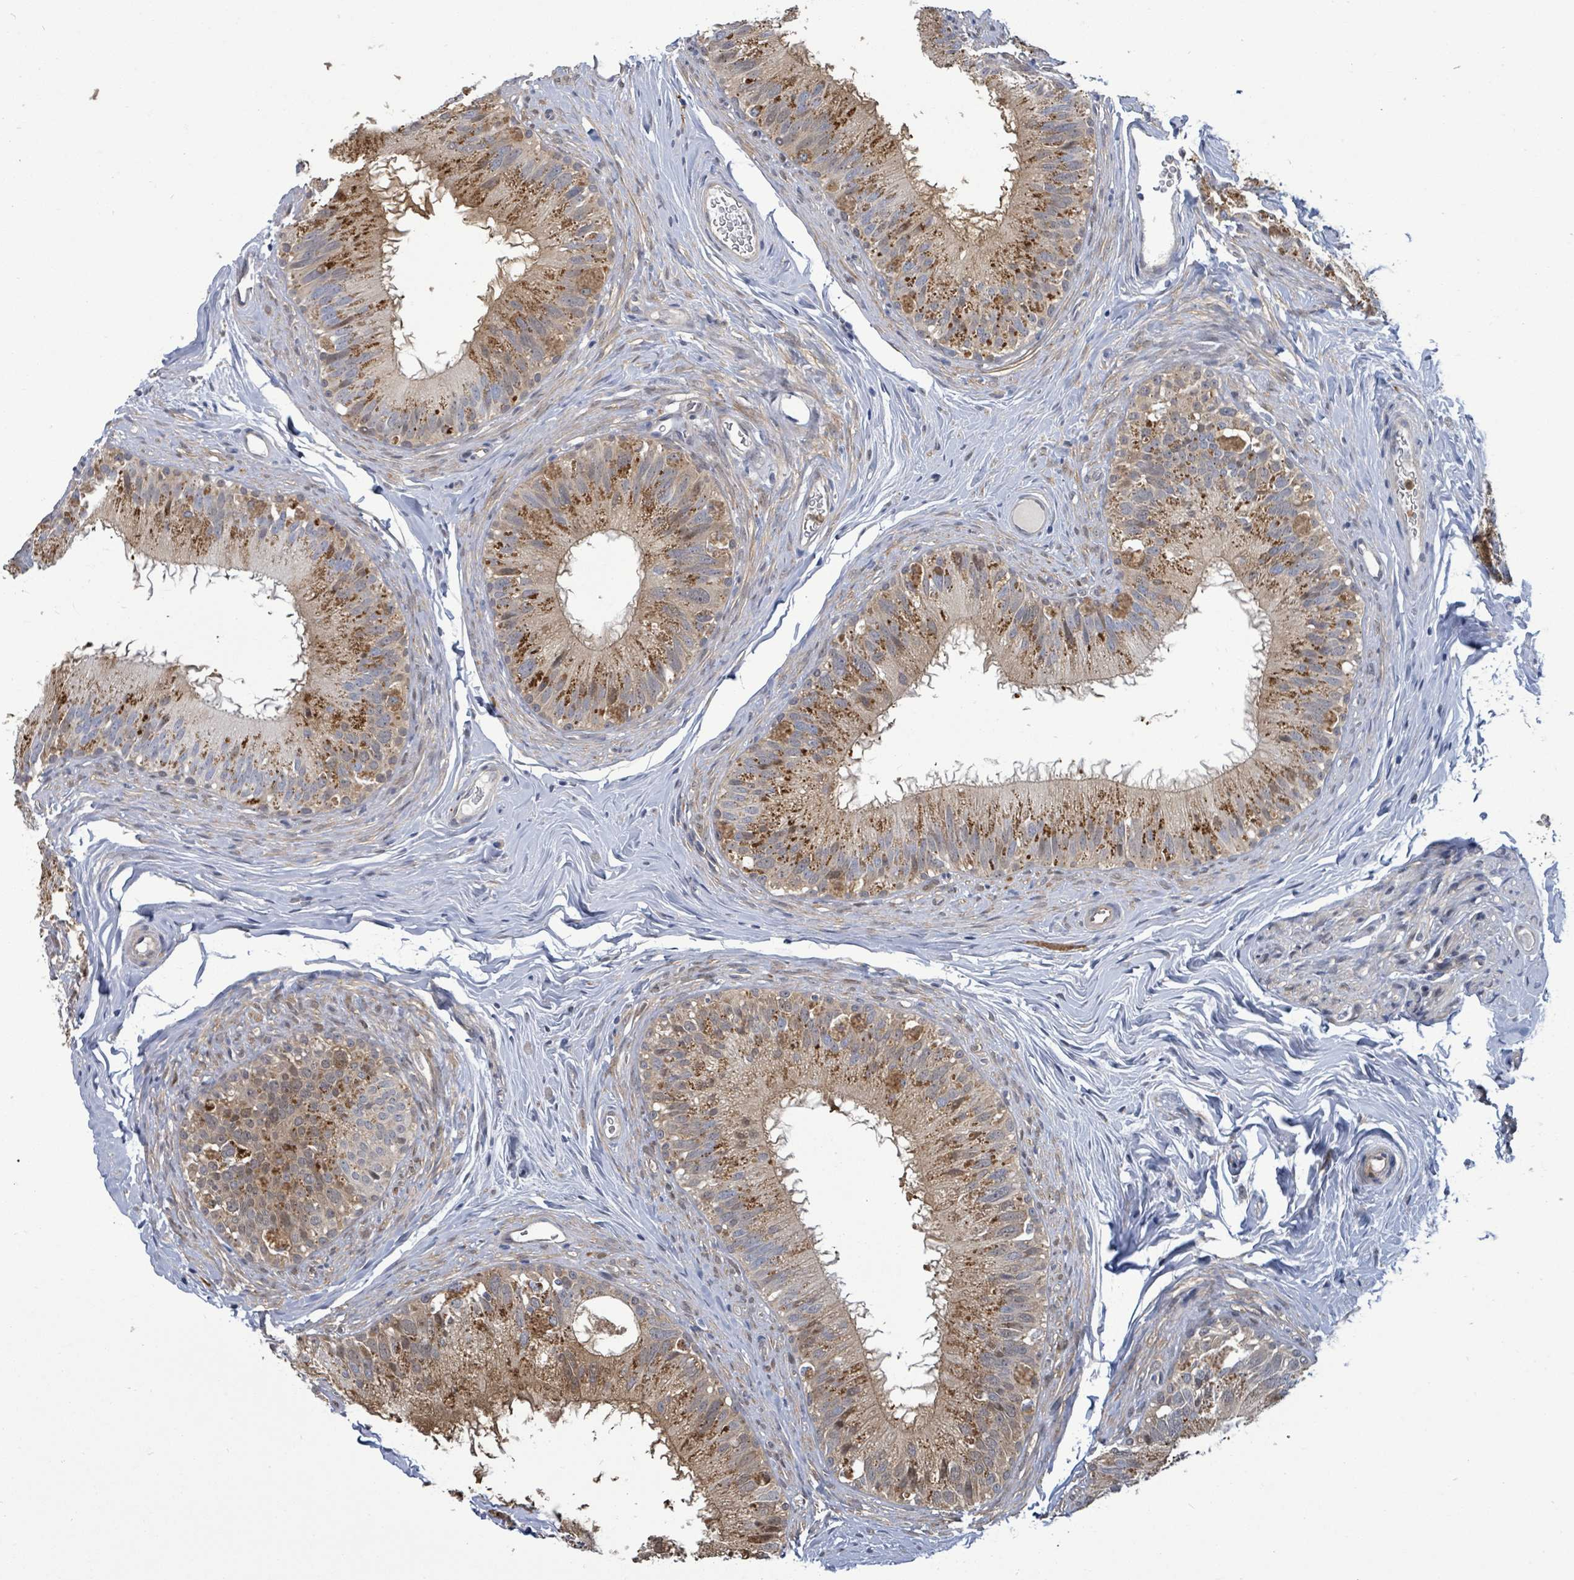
{"staining": {"intensity": "moderate", "quantity": "25%-75%", "location": "cytoplasmic/membranous"}, "tissue": "epididymis", "cell_type": "Glandular cells", "image_type": "normal", "snomed": [{"axis": "morphology", "description": "Normal tissue, NOS"}, {"axis": "topography", "description": "Epididymis"}], "caption": "This is a micrograph of IHC staining of unremarkable epididymis, which shows moderate positivity in the cytoplasmic/membranous of glandular cells.", "gene": "PGAM1", "patient": {"sex": "male", "age": 38}}